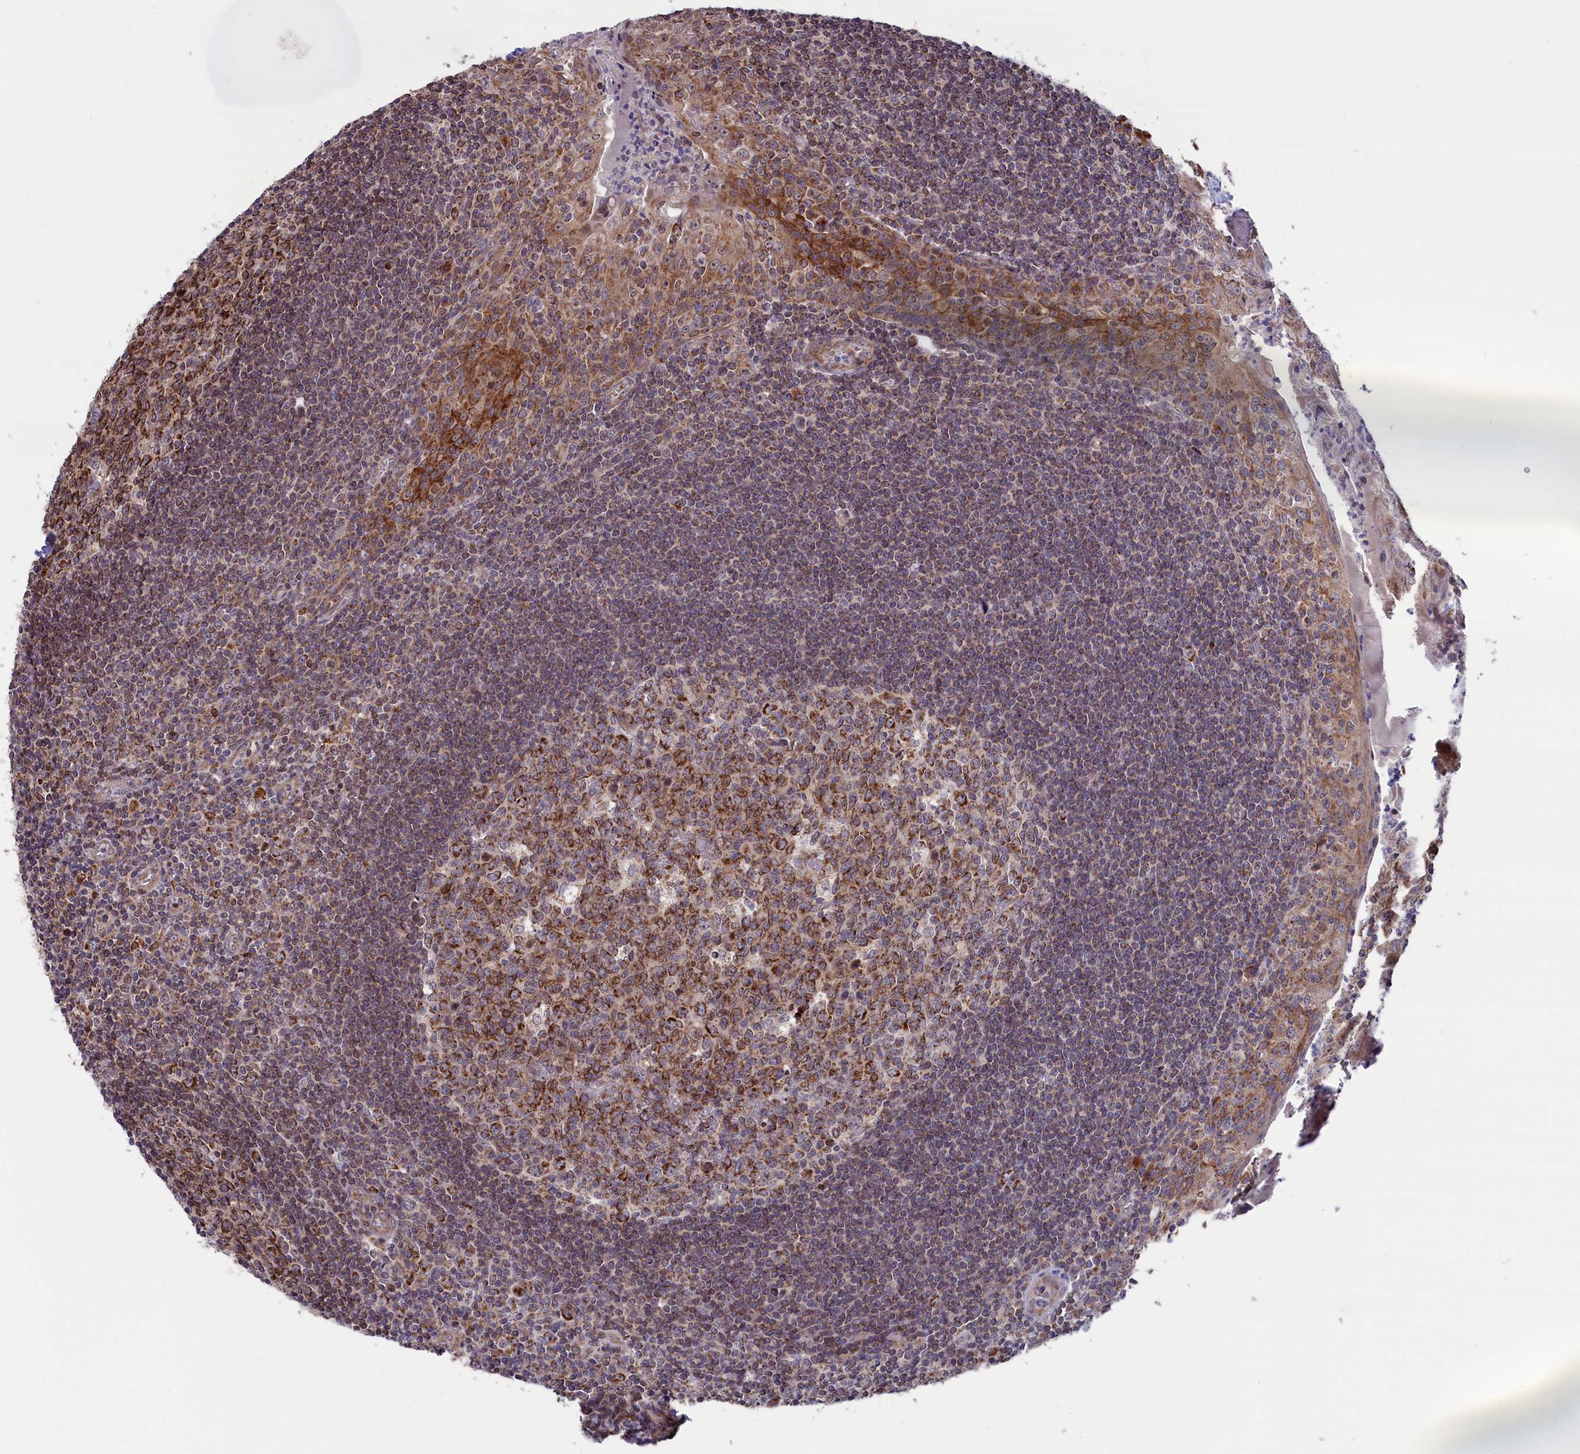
{"staining": {"intensity": "strong", "quantity": ">75%", "location": "cytoplasmic/membranous"}, "tissue": "tonsil", "cell_type": "Germinal center cells", "image_type": "normal", "snomed": [{"axis": "morphology", "description": "Normal tissue, NOS"}, {"axis": "topography", "description": "Tonsil"}], "caption": "Immunohistochemistry staining of normal tonsil, which reveals high levels of strong cytoplasmic/membranous staining in about >75% of germinal center cells indicating strong cytoplasmic/membranous protein staining. The staining was performed using DAB (brown) for protein detection and nuclei were counterstained in hematoxylin (blue).", "gene": "TIMM44", "patient": {"sex": "male", "age": 27}}